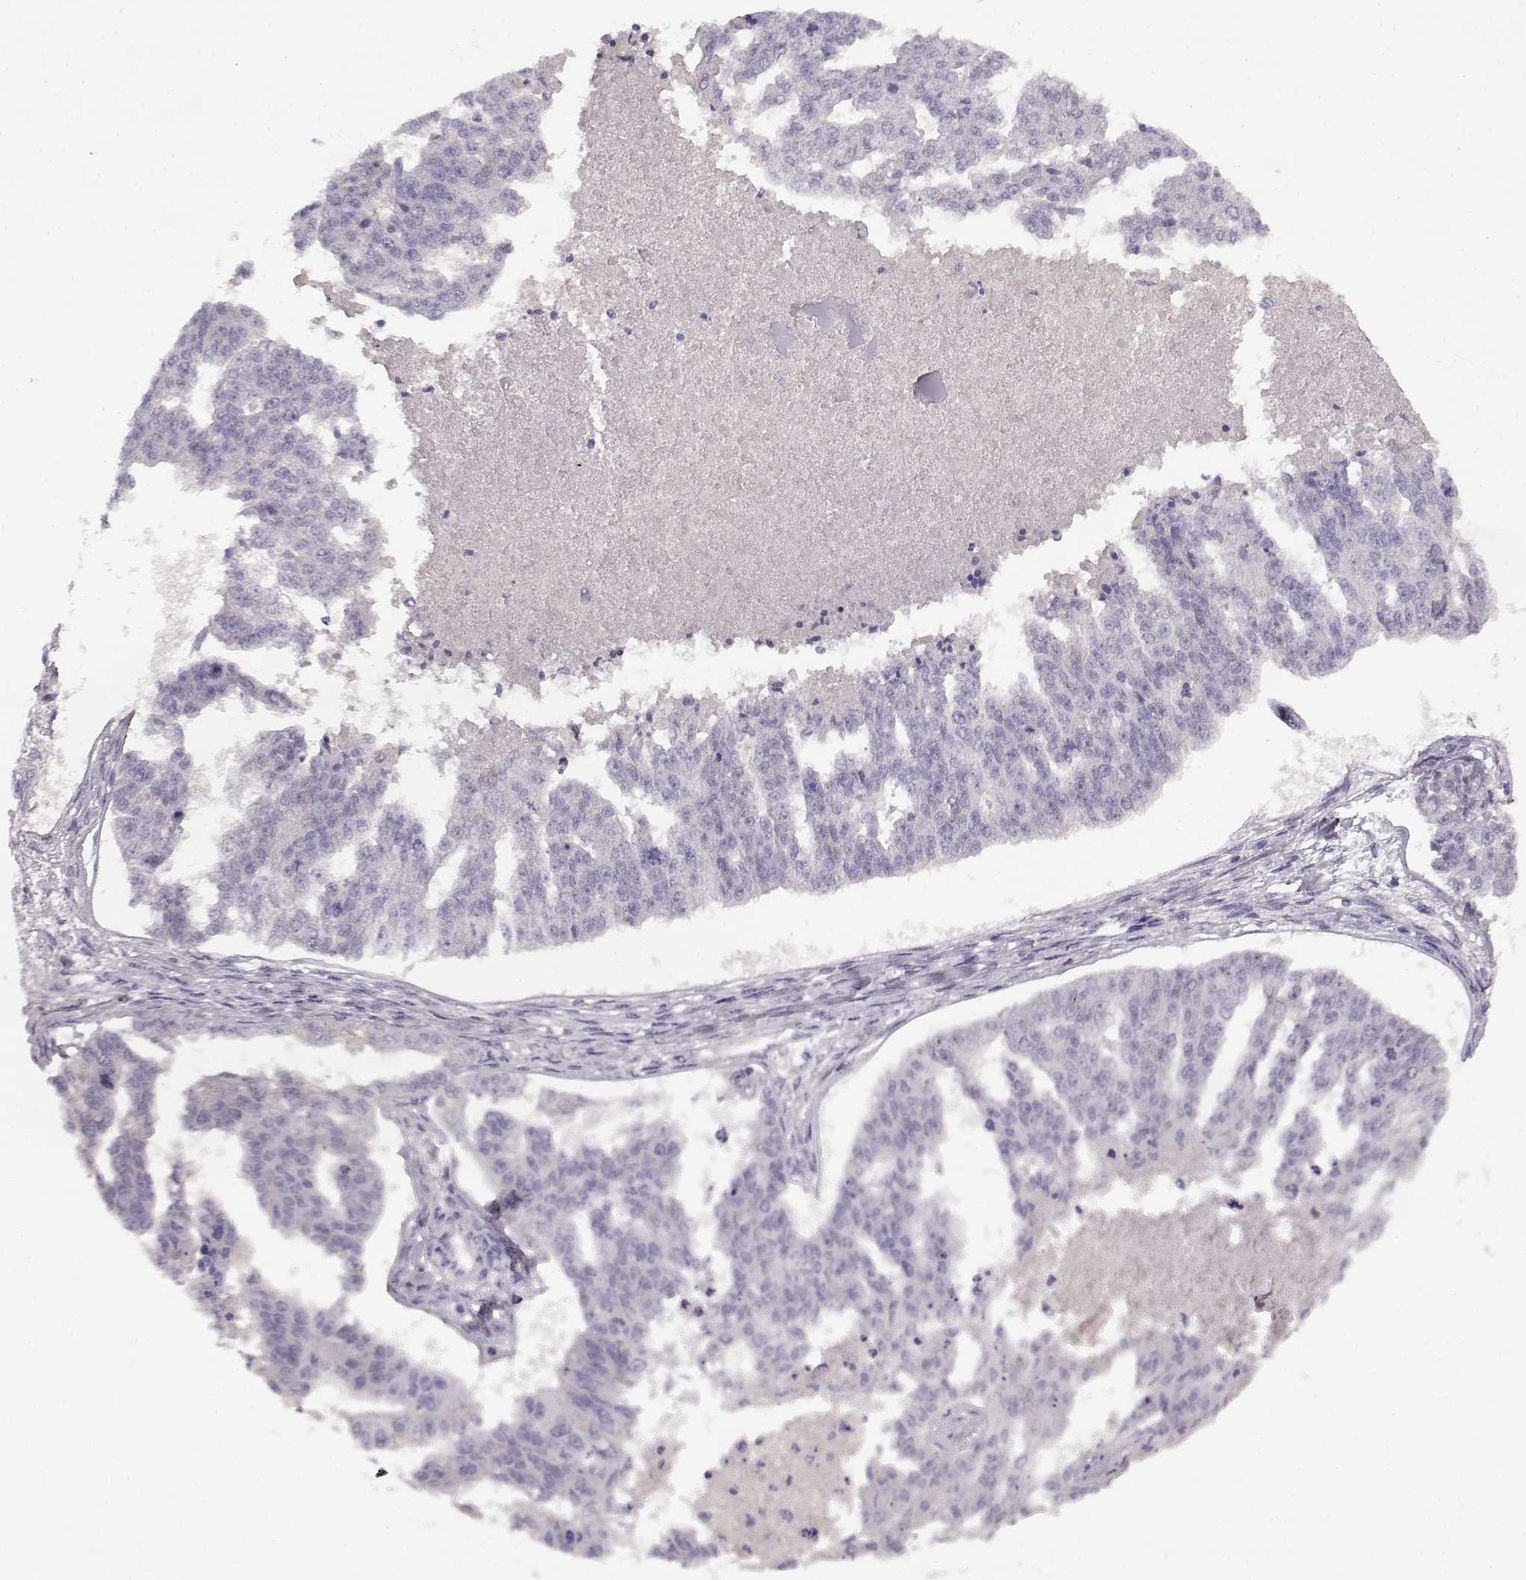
{"staining": {"intensity": "negative", "quantity": "none", "location": "none"}, "tissue": "ovarian cancer", "cell_type": "Tumor cells", "image_type": "cancer", "snomed": [{"axis": "morphology", "description": "Cystadenocarcinoma, serous, NOS"}, {"axis": "topography", "description": "Ovary"}], "caption": "Tumor cells are negative for protein expression in human ovarian serous cystadenocarcinoma.", "gene": "SPAG17", "patient": {"sex": "female", "age": 58}}